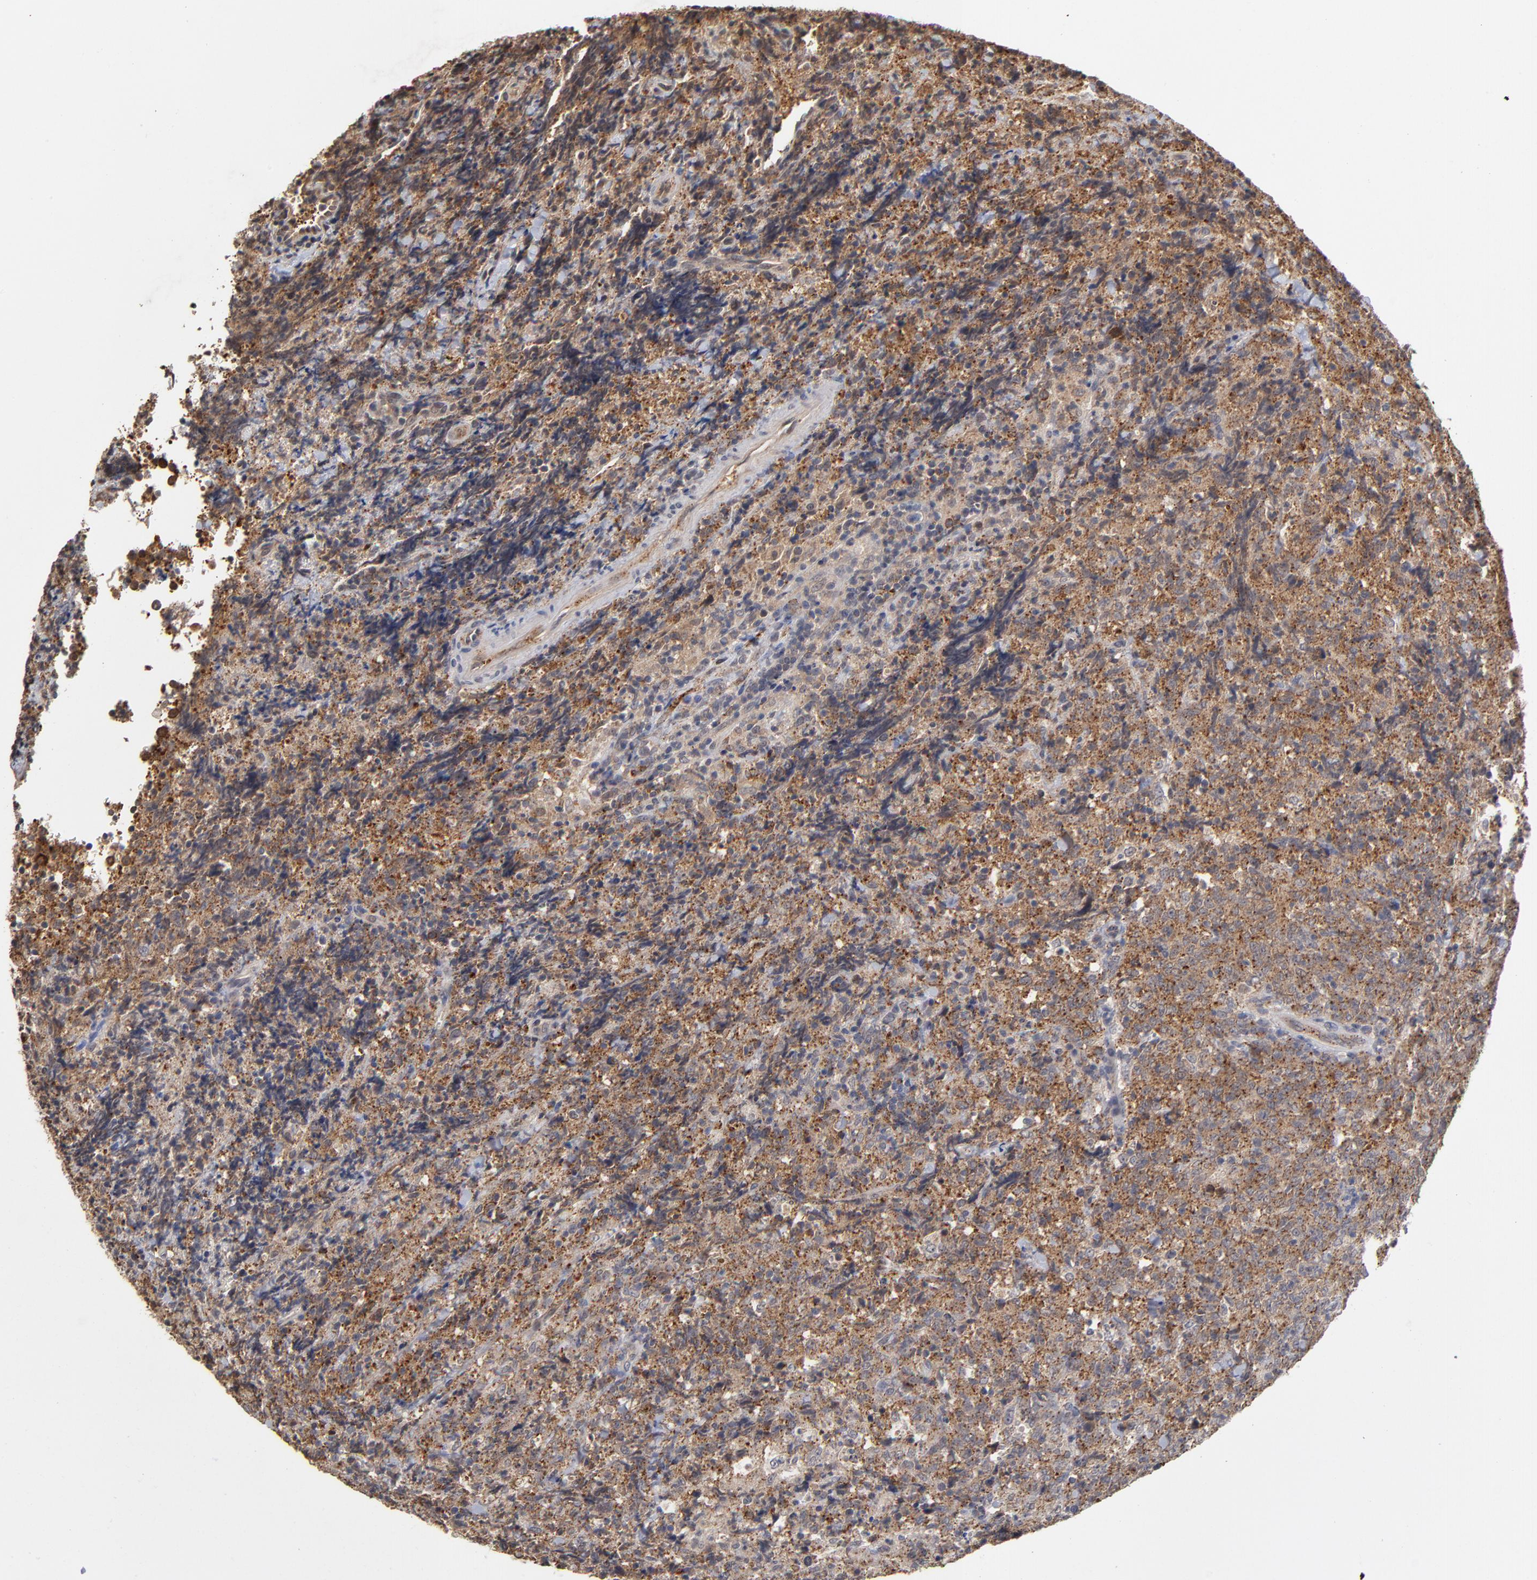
{"staining": {"intensity": "strong", "quantity": ">75%", "location": "cytoplasmic/membranous"}, "tissue": "lymphoma", "cell_type": "Tumor cells", "image_type": "cancer", "snomed": [{"axis": "morphology", "description": "Malignant lymphoma, non-Hodgkin's type, High grade"}, {"axis": "topography", "description": "Tonsil"}], "caption": "Tumor cells show strong cytoplasmic/membranous staining in about >75% of cells in lymphoma.", "gene": "ASB8", "patient": {"sex": "female", "age": 36}}